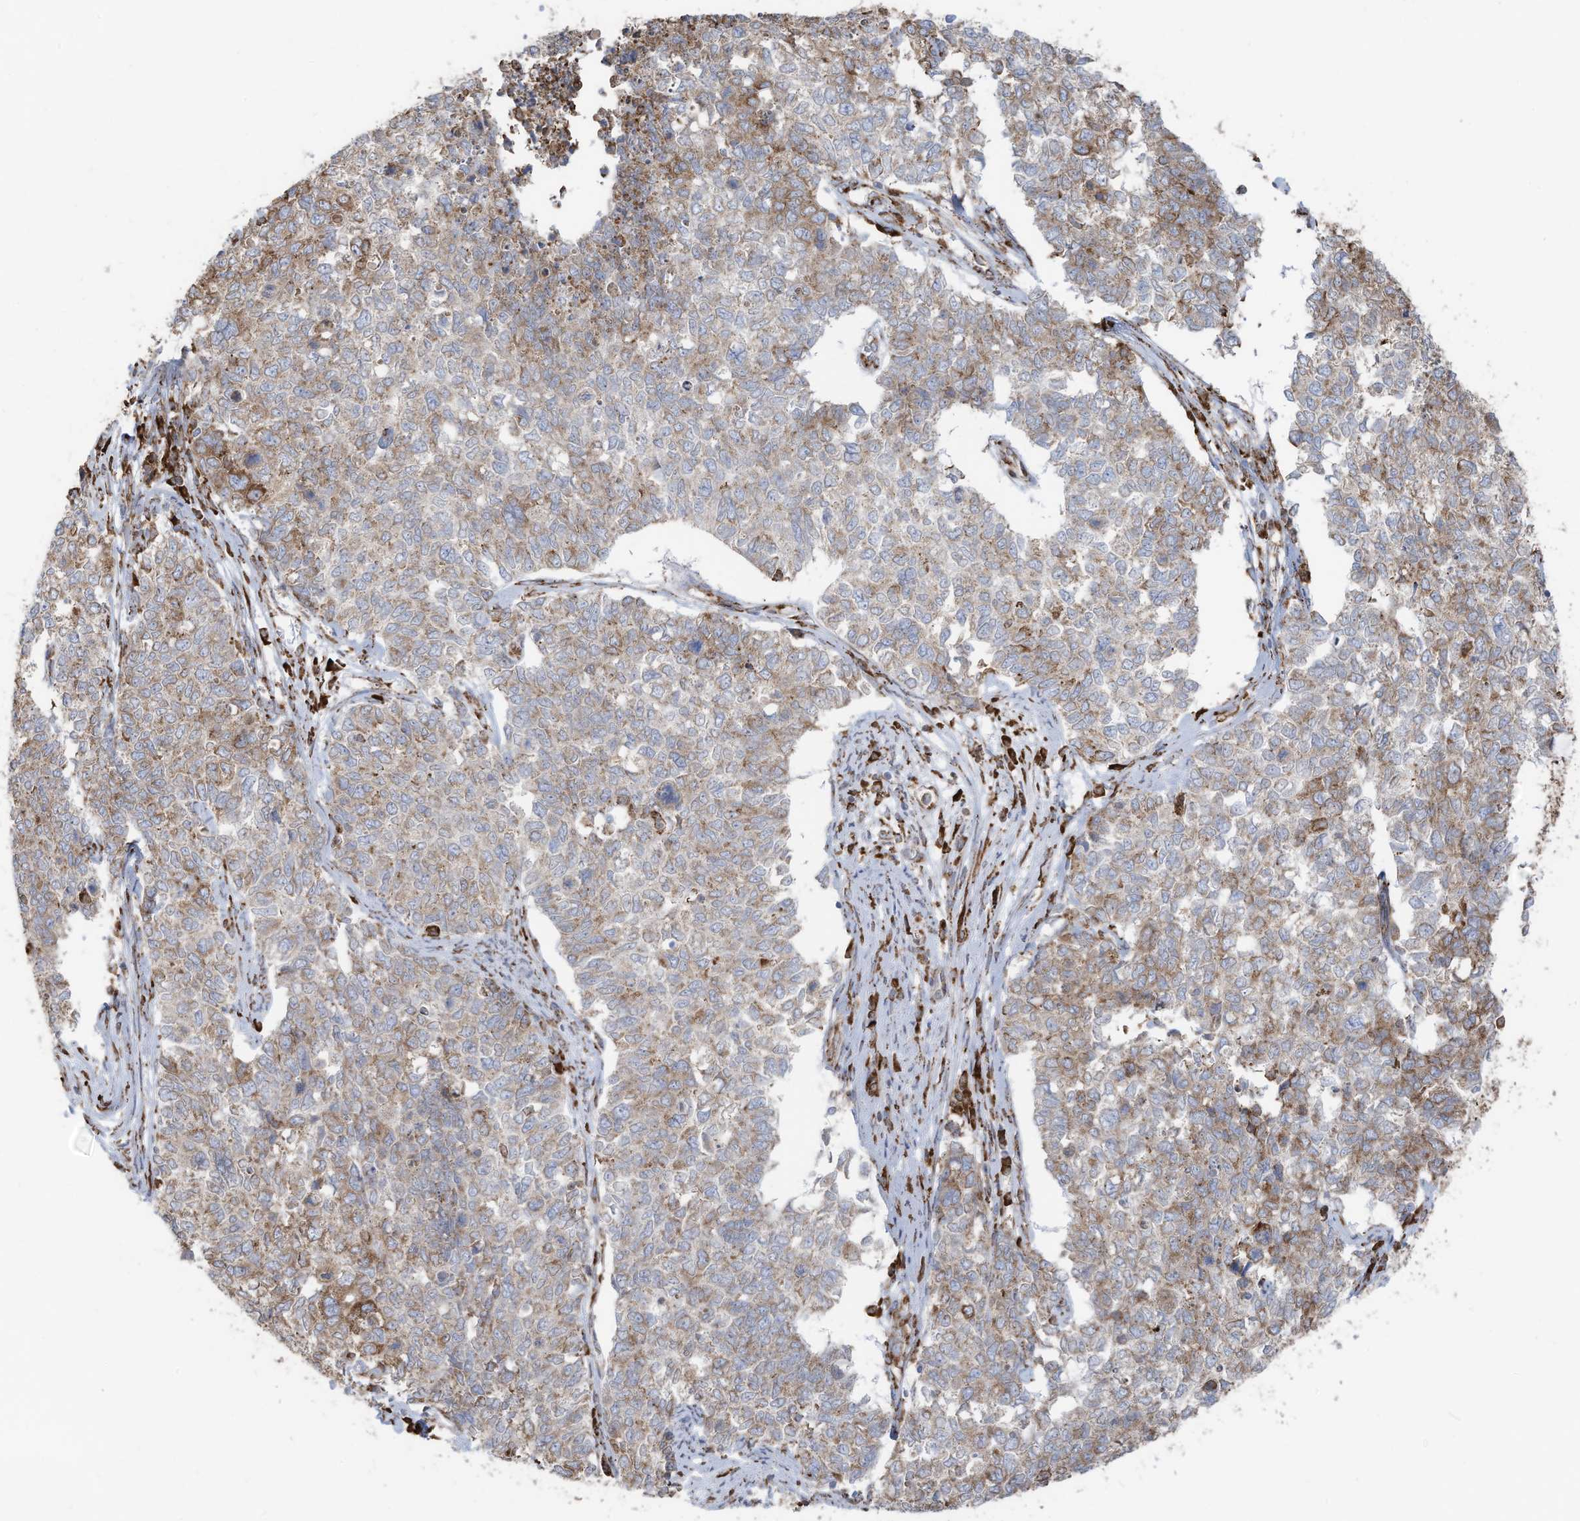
{"staining": {"intensity": "moderate", "quantity": "25%-75%", "location": "cytoplasmic/membranous"}, "tissue": "cervical cancer", "cell_type": "Tumor cells", "image_type": "cancer", "snomed": [{"axis": "morphology", "description": "Squamous cell carcinoma, NOS"}, {"axis": "topography", "description": "Cervix"}], "caption": "This histopathology image demonstrates IHC staining of human cervical squamous cell carcinoma, with medium moderate cytoplasmic/membranous expression in approximately 25%-75% of tumor cells.", "gene": "ZNF354C", "patient": {"sex": "female", "age": 63}}